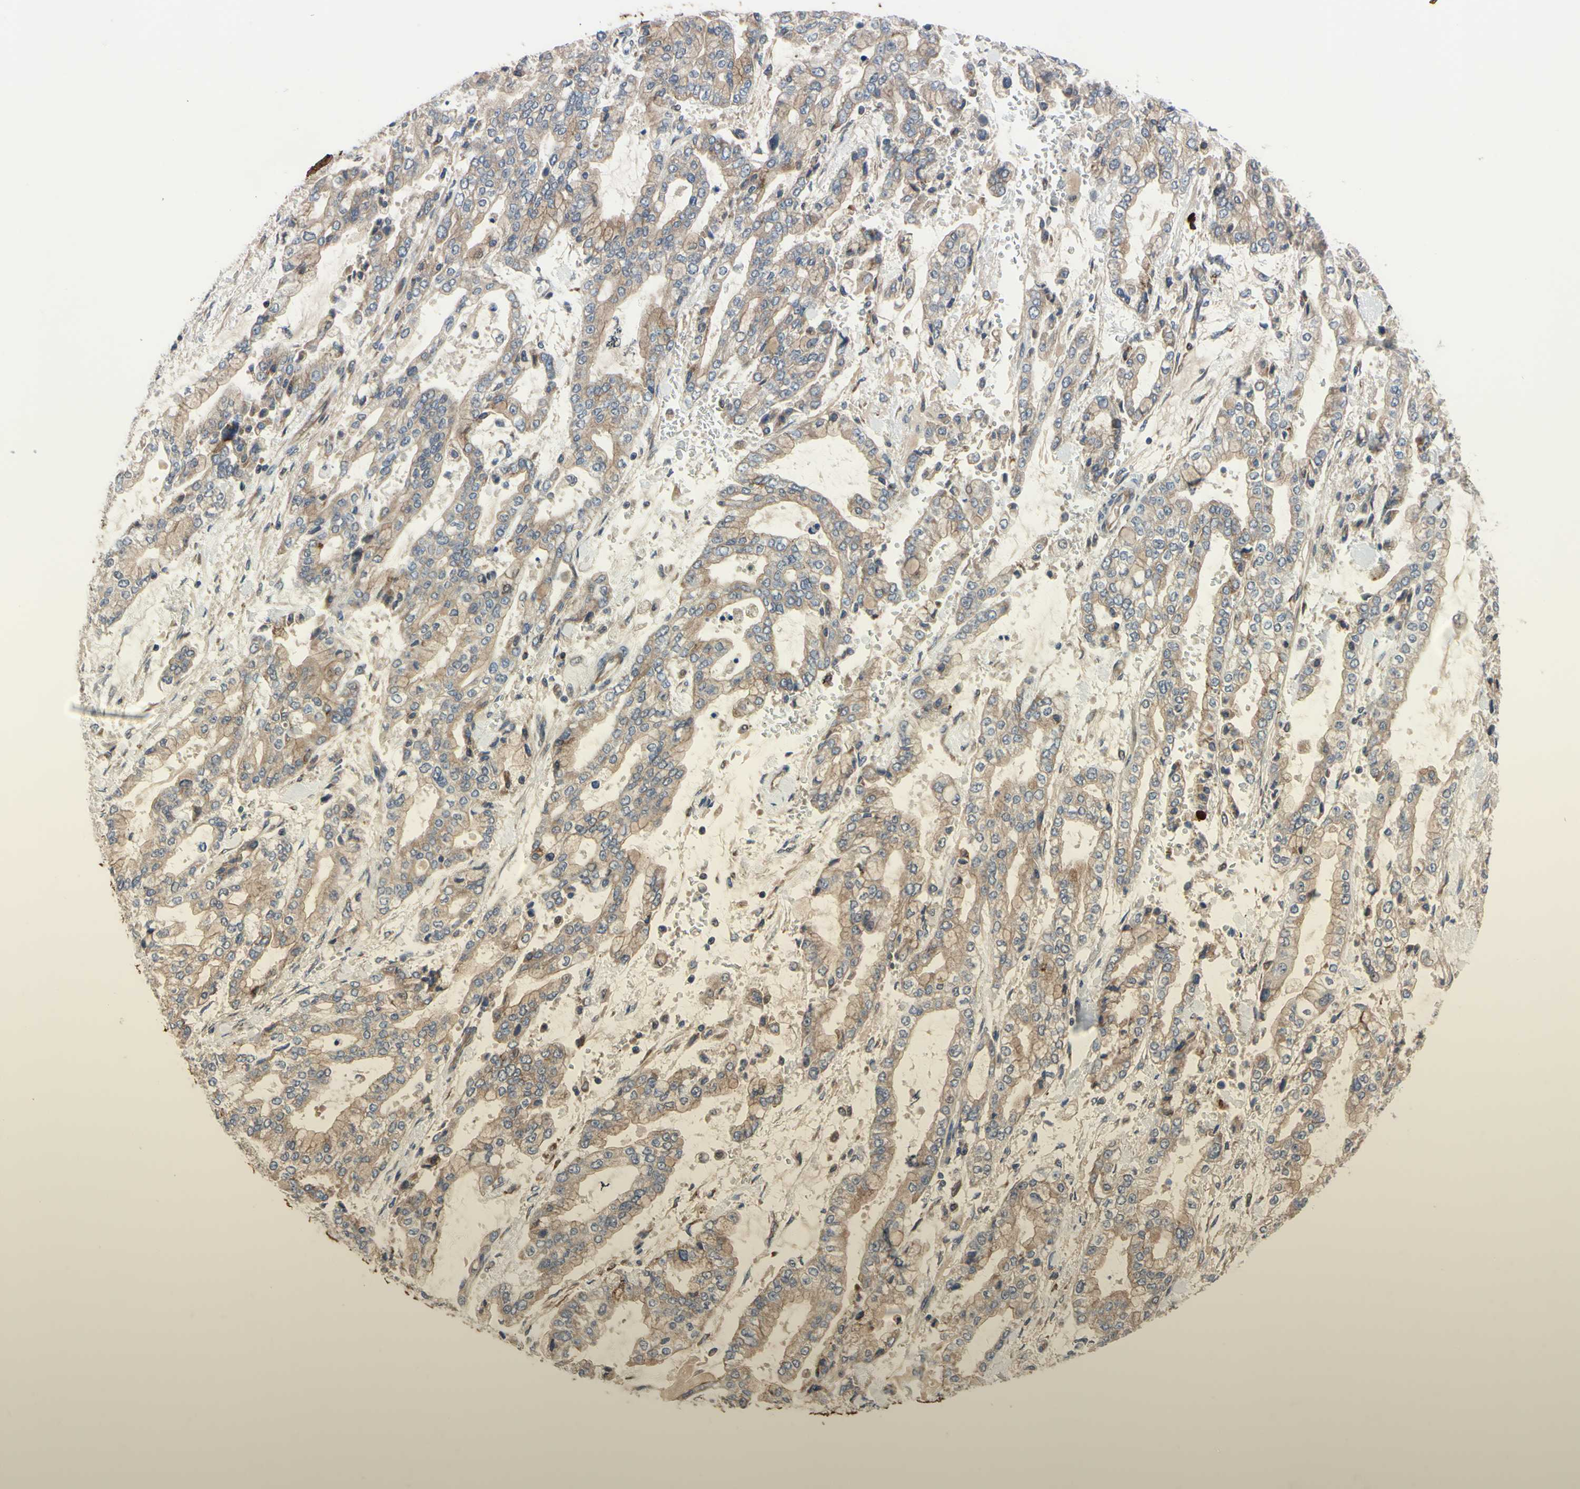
{"staining": {"intensity": "weak", "quantity": ">75%", "location": "cytoplasmic/membranous"}, "tissue": "stomach cancer", "cell_type": "Tumor cells", "image_type": "cancer", "snomed": [{"axis": "morphology", "description": "Normal tissue, NOS"}, {"axis": "morphology", "description": "Adenocarcinoma, NOS"}, {"axis": "topography", "description": "Stomach, upper"}, {"axis": "topography", "description": "Stomach"}], "caption": "Stomach adenocarcinoma stained with a brown dye reveals weak cytoplasmic/membranous positive positivity in about >75% of tumor cells.", "gene": "XIAP", "patient": {"sex": "male", "age": 76}}